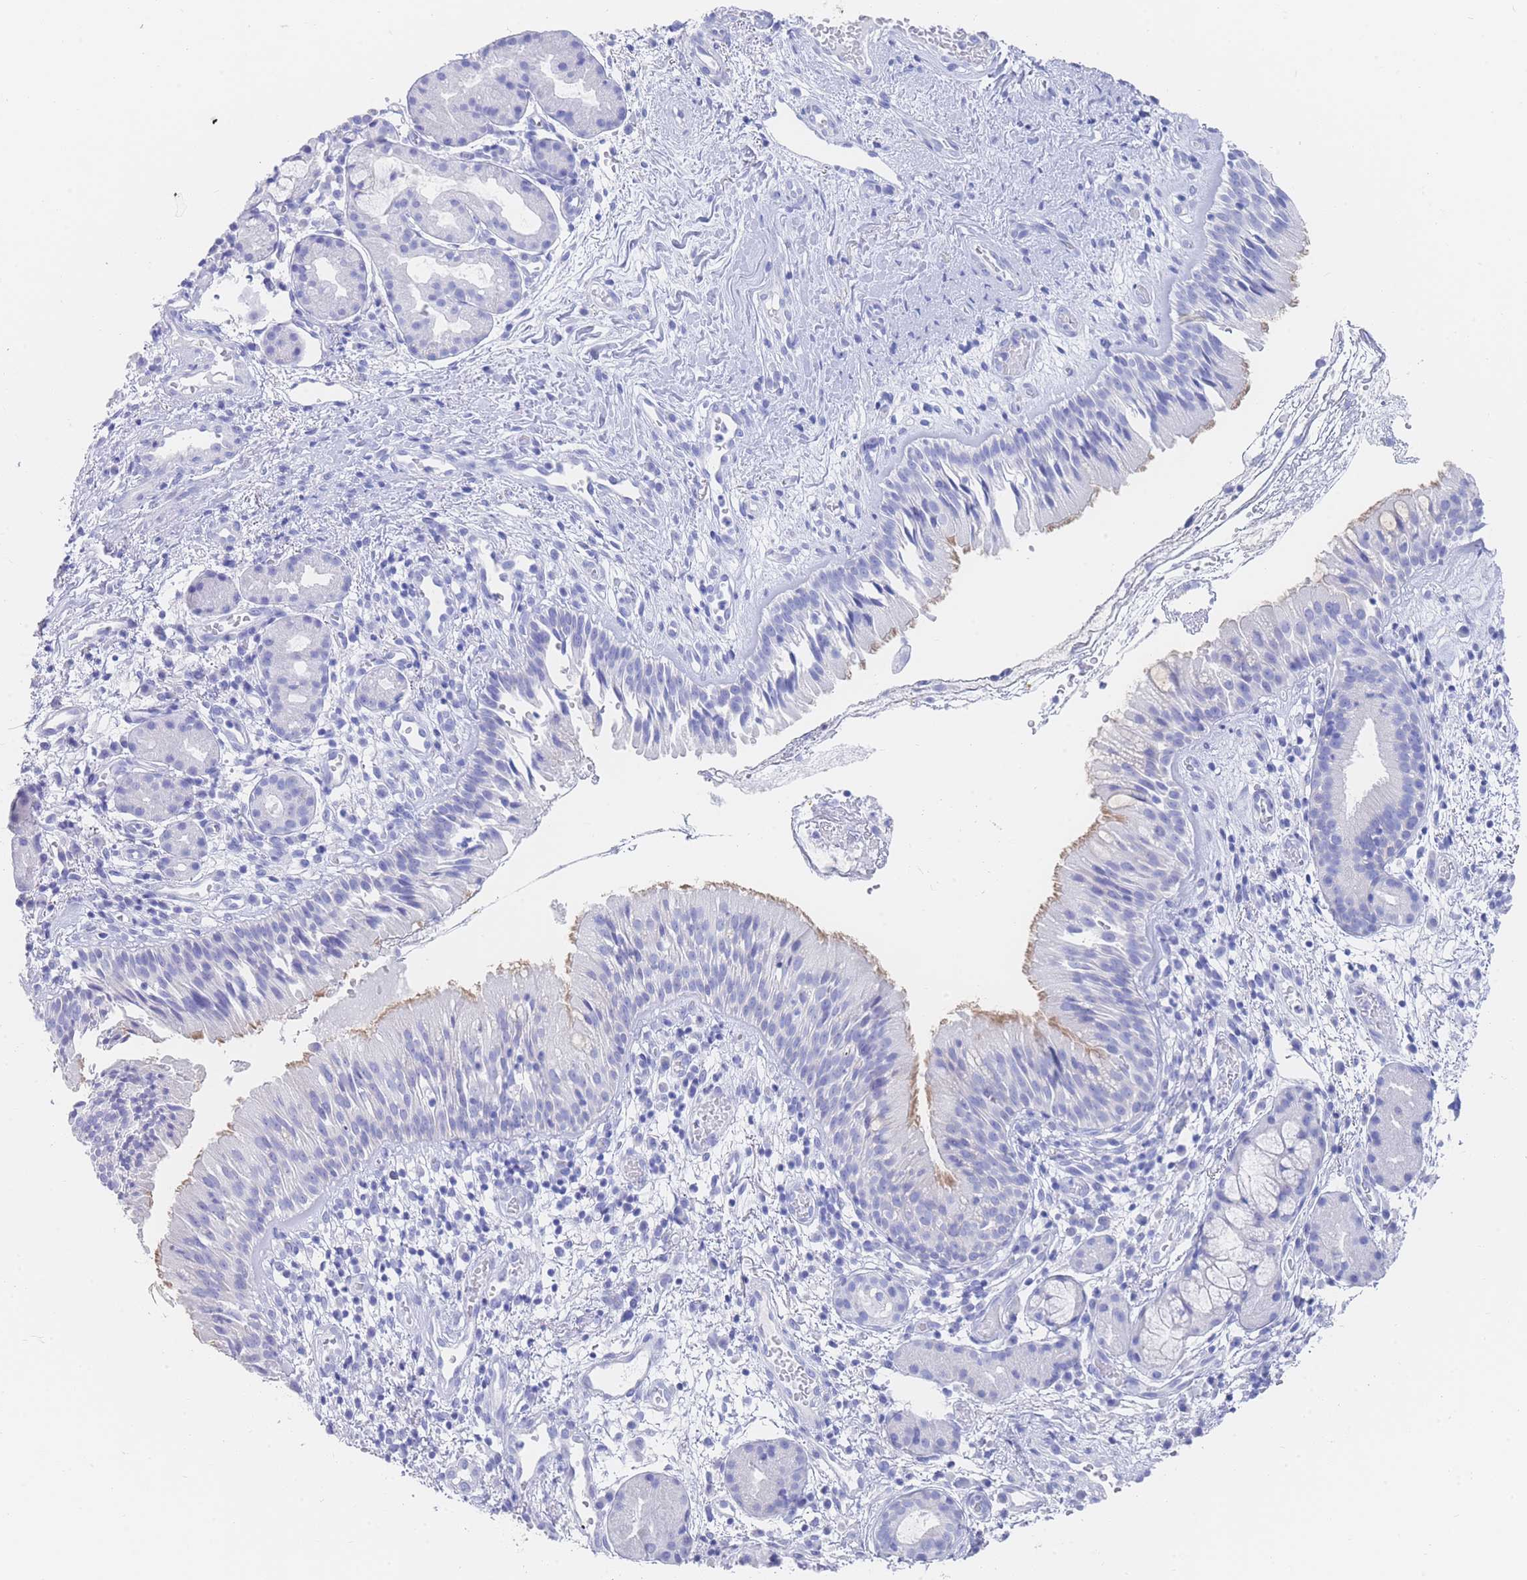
{"staining": {"intensity": "negative", "quantity": "none", "location": "none"}, "tissue": "nasopharynx", "cell_type": "Respiratory epithelial cells", "image_type": "normal", "snomed": [{"axis": "morphology", "description": "Normal tissue, NOS"}, {"axis": "topography", "description": "Nasopharynx"}], "caption": "Respiratory epithelial cells are negative for brown protein staining in benign nasopharynx. The staining is performed using DAB (3,3'-diaminobenzidine) brown chromogen with nuclei counter-stained in using hematoxylin.", "gene": "LRRC37A2", "patient": {"sex": "male", "age": 65}}